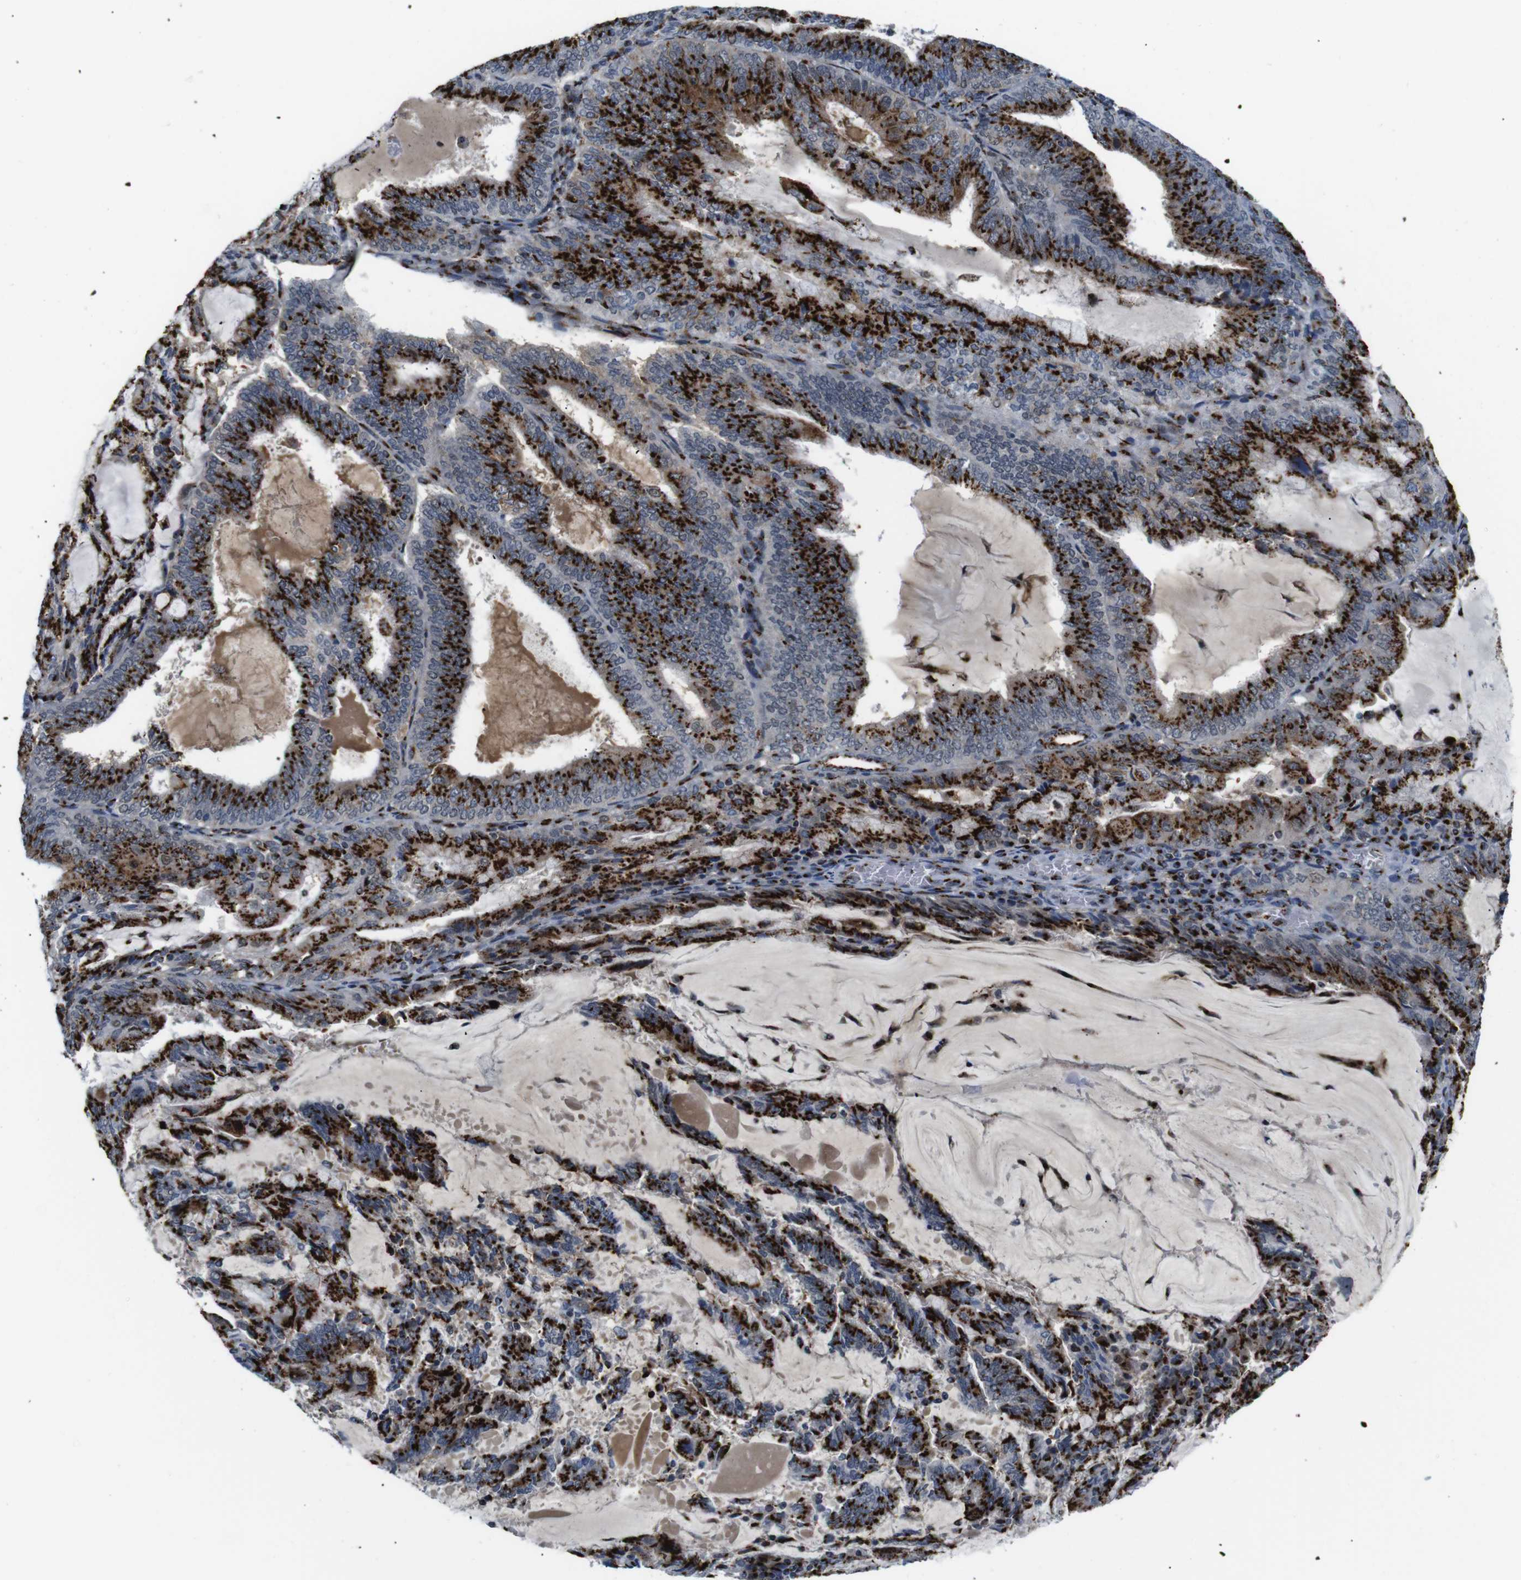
{"staining": {"intensity": "strong", "quantity": ">75%", "location": "cytoplasmic/membranous"}, "tissue": "endometrial cancer", "cell_type": "Tumor cells", "image_type": "cancer", "snomed": [{"axis": "morphology", "description": "Adenocarcinoma, NOS"}, {"axis": "topography", "description": "Endometrium"}], "caption": "About >75% of tumor cells in human endometrial cancer demonstrate strong cytoplasmic/membranous protein expression as visualized by brown immunohistochemical staining.", "gene": "TGOLN2", "patient": {"sex": "female", "age": 81}}